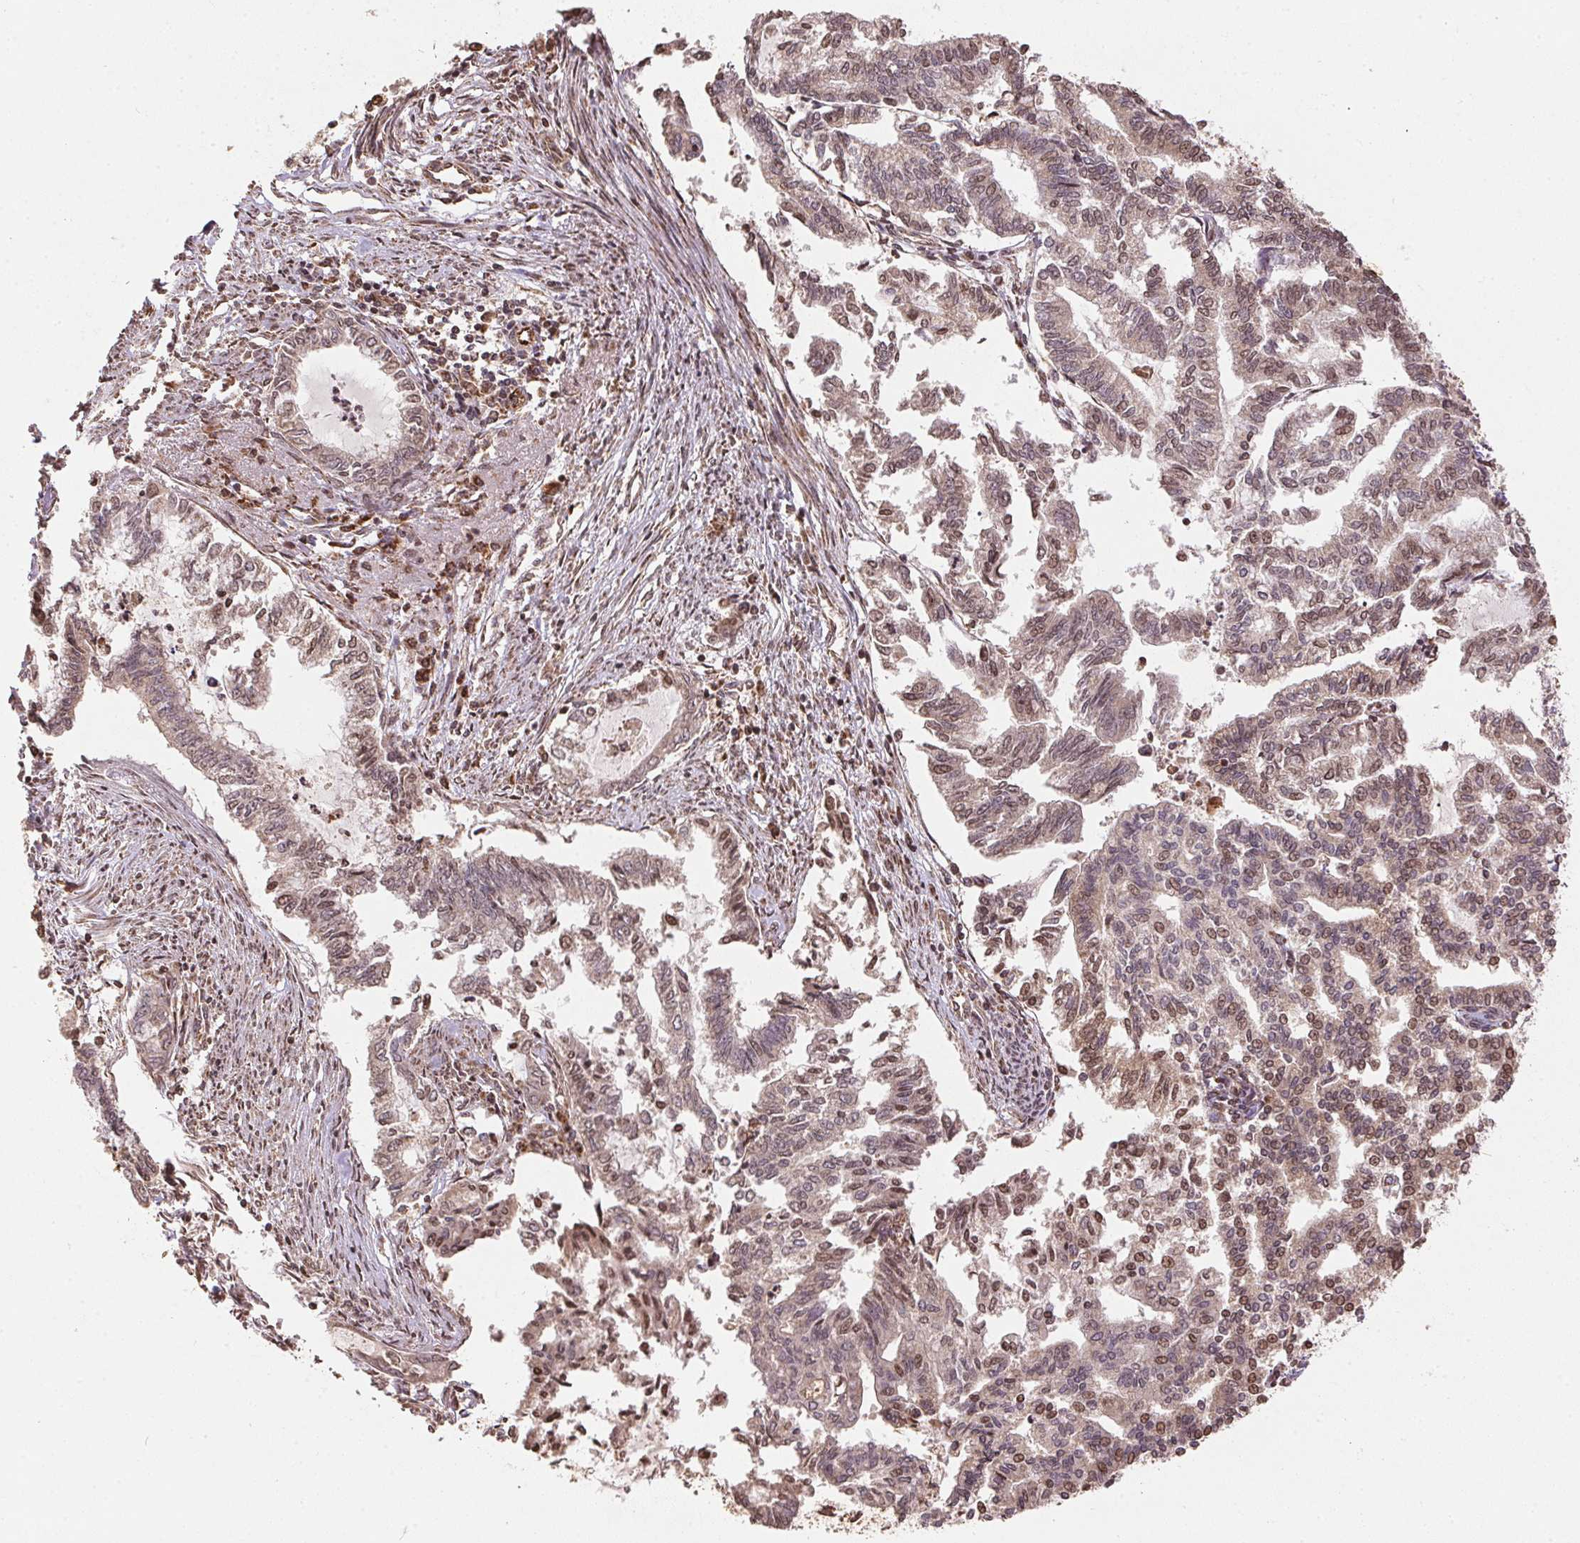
{"staining": {"intensity": "weak", "quantity": "25%-75%", "location": "cytoplasmic/membranous"}, "tissue": "endometrial cancer", "cell_type": "Tumor cells", "image_type": "cancer", "snomed": [{"axis": "morphology", "description": "Adenocarcinoma, NOS"}, {"axis": "topography", "description": "Endometrium"}], "caption": "Protein analysis of endometrial adenocarcinoma tissue displays weak cytoplasmic/membranous positivity in about 25%-75% of tumor cells.", "gene": "SPRED2", "patient": {"sex": "female", "age": 79}}